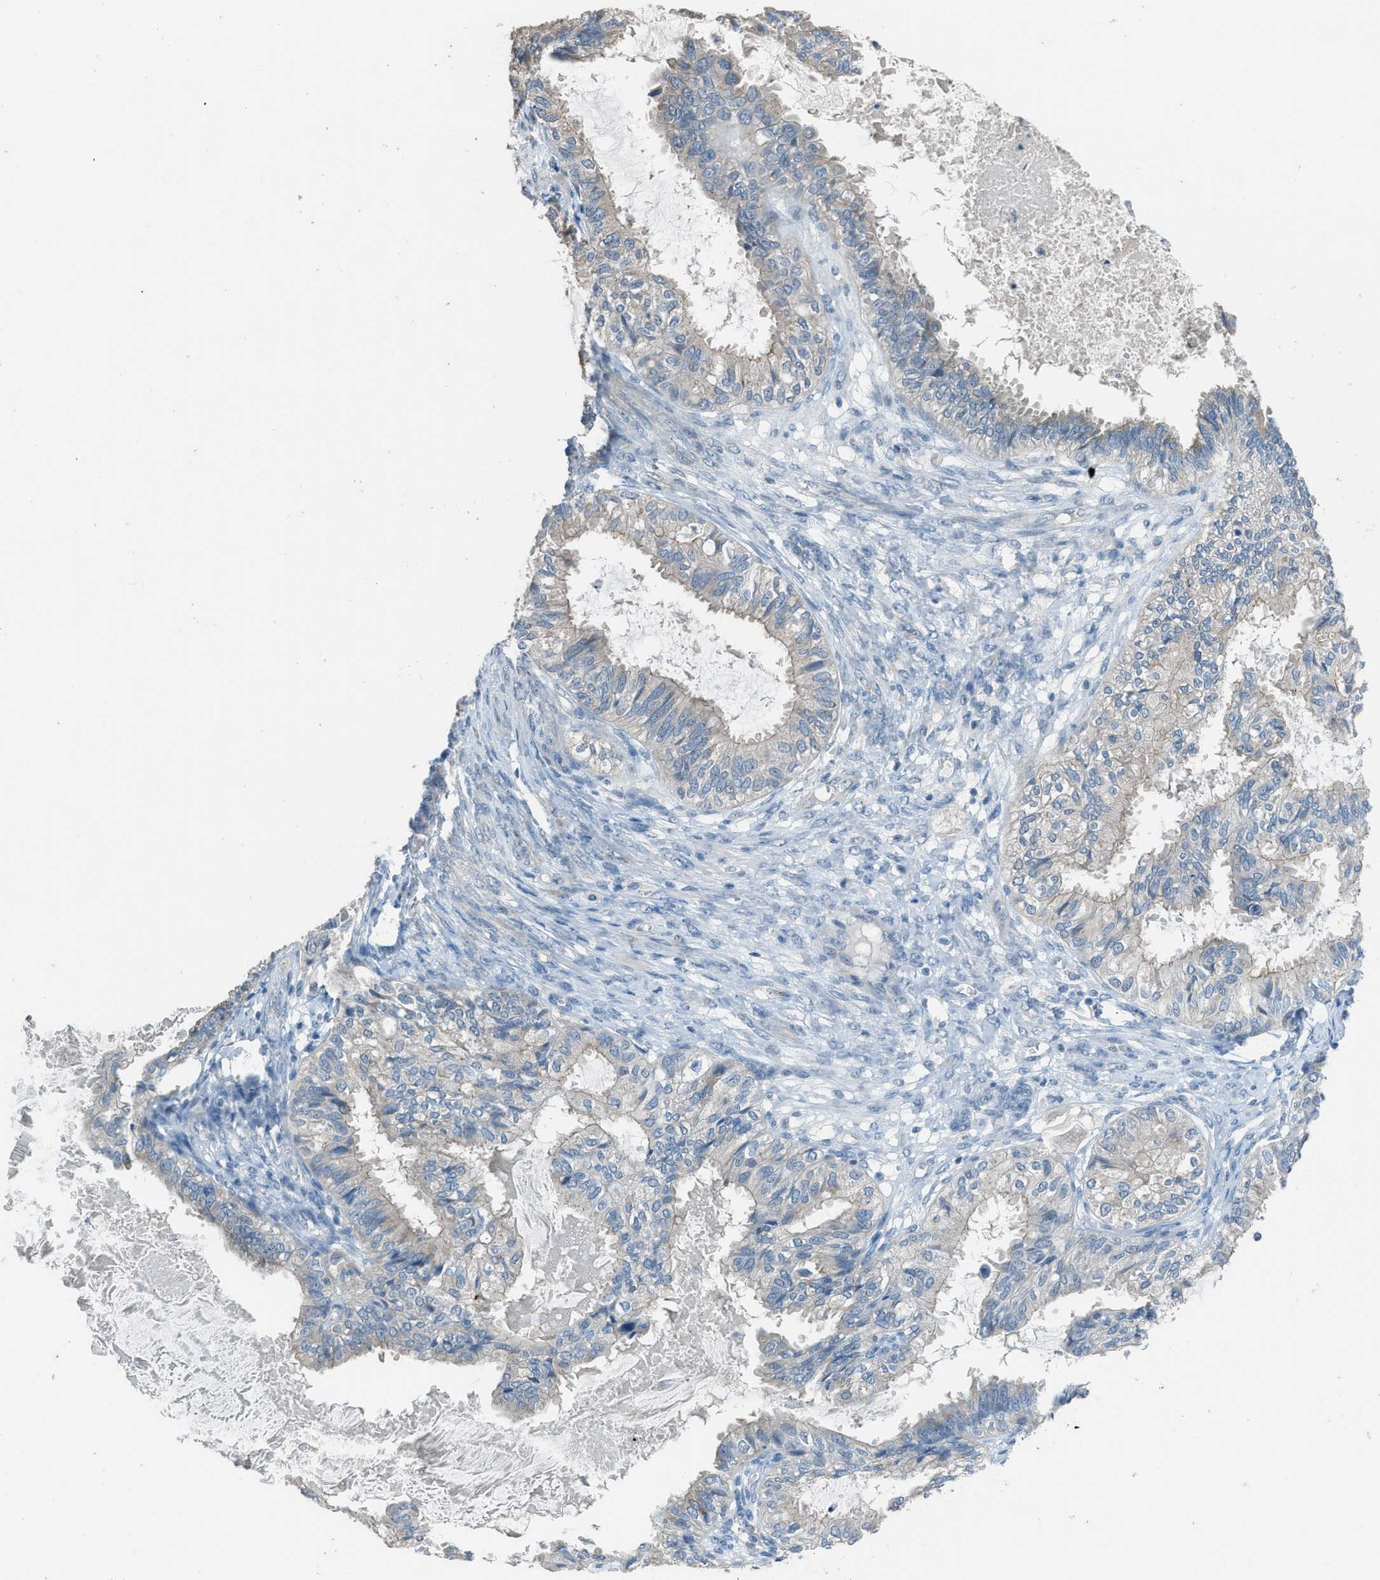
{"staining": {"intensity": "weak", "quantity": "<25%", "location": "cytoplasmic/membranous"}, "tissue": "cervical cancer", "cell_type": "Tumor cells", "image_type": "cancer", "snomed": [{"axis": "morphology", "description": "Normal tissue, NOS"}, {"axis": "morphology", "description": "Adenocarcinoma, NOS"}, {"axis": "topography", "description": "Cervix"}, {"axis": "topography", "description": "Endometrium"}], "caption": "High power microscopy photomicrograph of an immunohistochemistry image of cervical cancer, revealing no significant expression in tumor cells.", "gene": "TIMD4", "patient": {"sex": "female", "age": 86}}